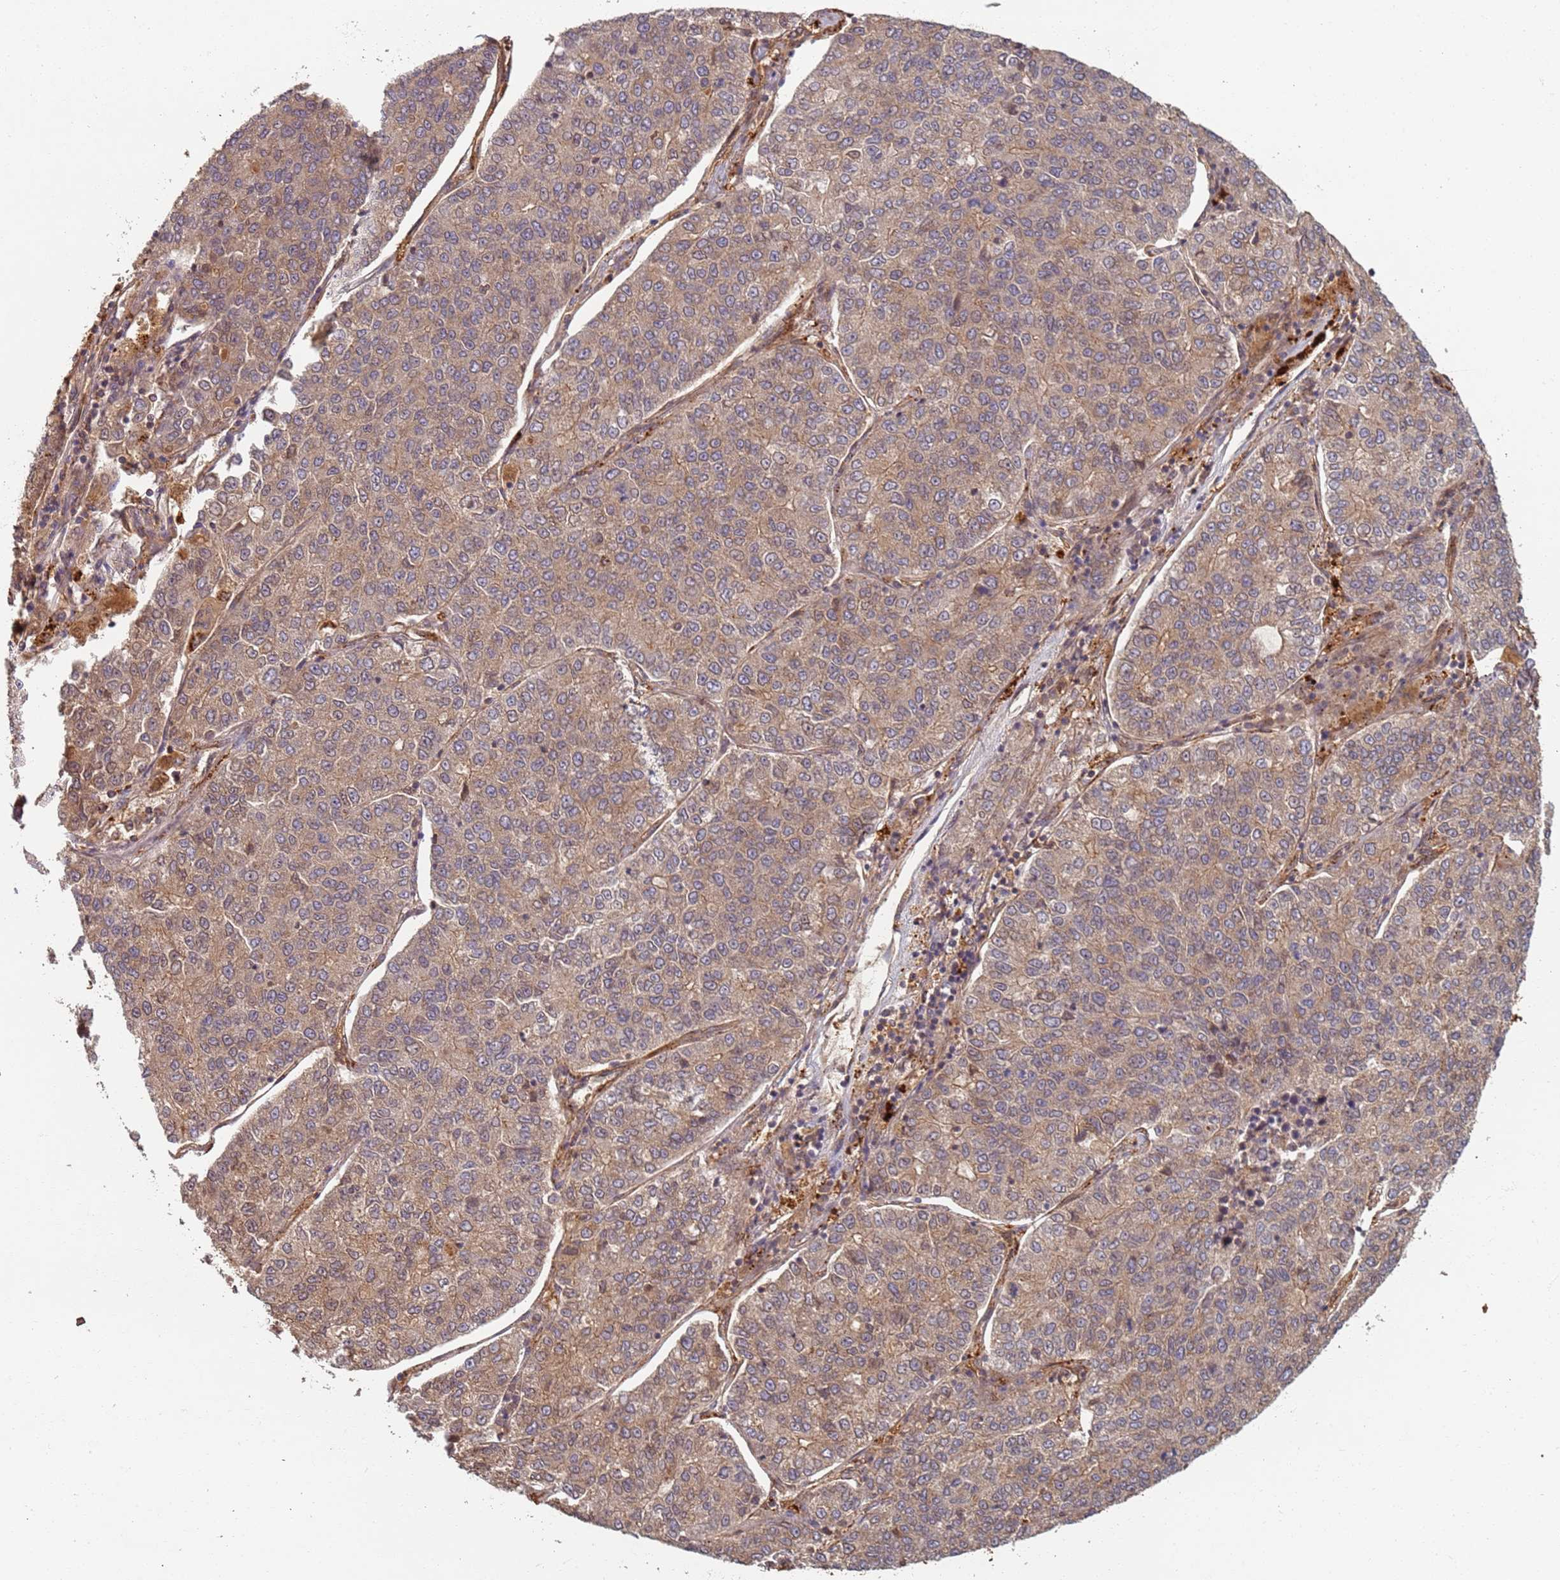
{"staining": {"intensity": "weak", "quantity": ">75%", "location": "cytoplasmic/membranous"}, "tissue": "lung cancer", "cell_type": "Tumor cells", "image_type": "cancer", "snomed": [{"axis": "morphology", "description": "Adenocarcinoma, NOS"}, {"axis": "topography", "description": "Lung"}], "caption": "This histopathology image demonstrates IHC staining of human lung adenocarcinoma, with low weak cytoplasmic/membranous staining in about >75% of tumor cells.", "gene": "SDCCAG8", "patient": {"sex": "male", "age": 49}}